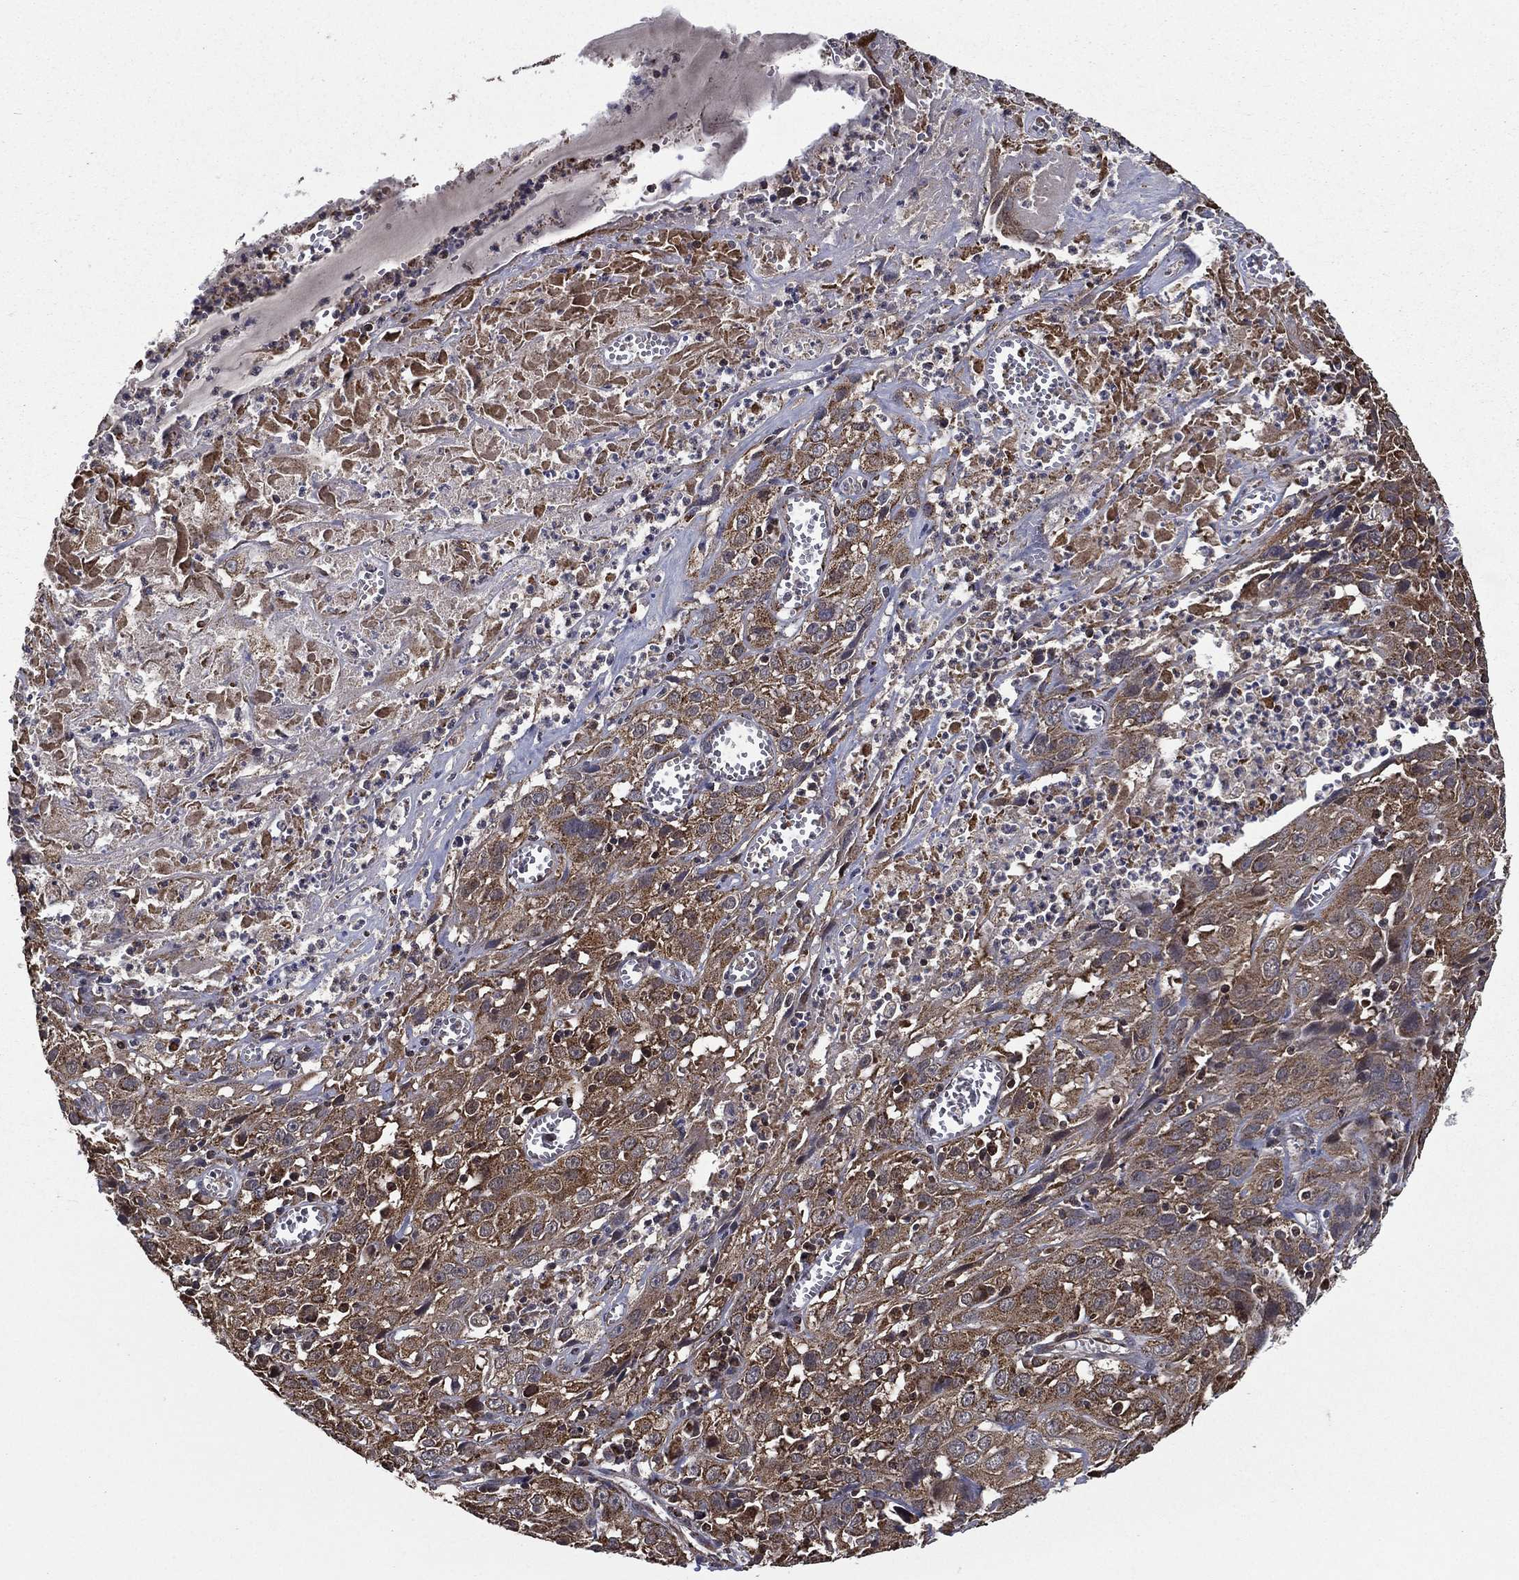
{"staining": {"intensity": "strong", "quantity": ">75%", "location": "cytoplasmic/membranous"}, "tissue": "cervical cancer", "cell_type": "Tumor cells", "image_type": "cancer", "snomed": [{"axis": "morphology", "description": "Squamous cell carcinoma, NOS"}, {"axis": "topography", "description": "Cervix"}], "caption": "High-magnification brightfield microscopy of squamous cell carcinoma (cervical) stained with DAB (3,3'-diaminobenzidine) (brown) and counterstained with hematoxylin (blue). tumor cells exhibit strong cytoplasmic/membranous positivity is identified in about>75% of cells.", "gene": "RIGI", "patient": {"sex": "female", "age": 32}}